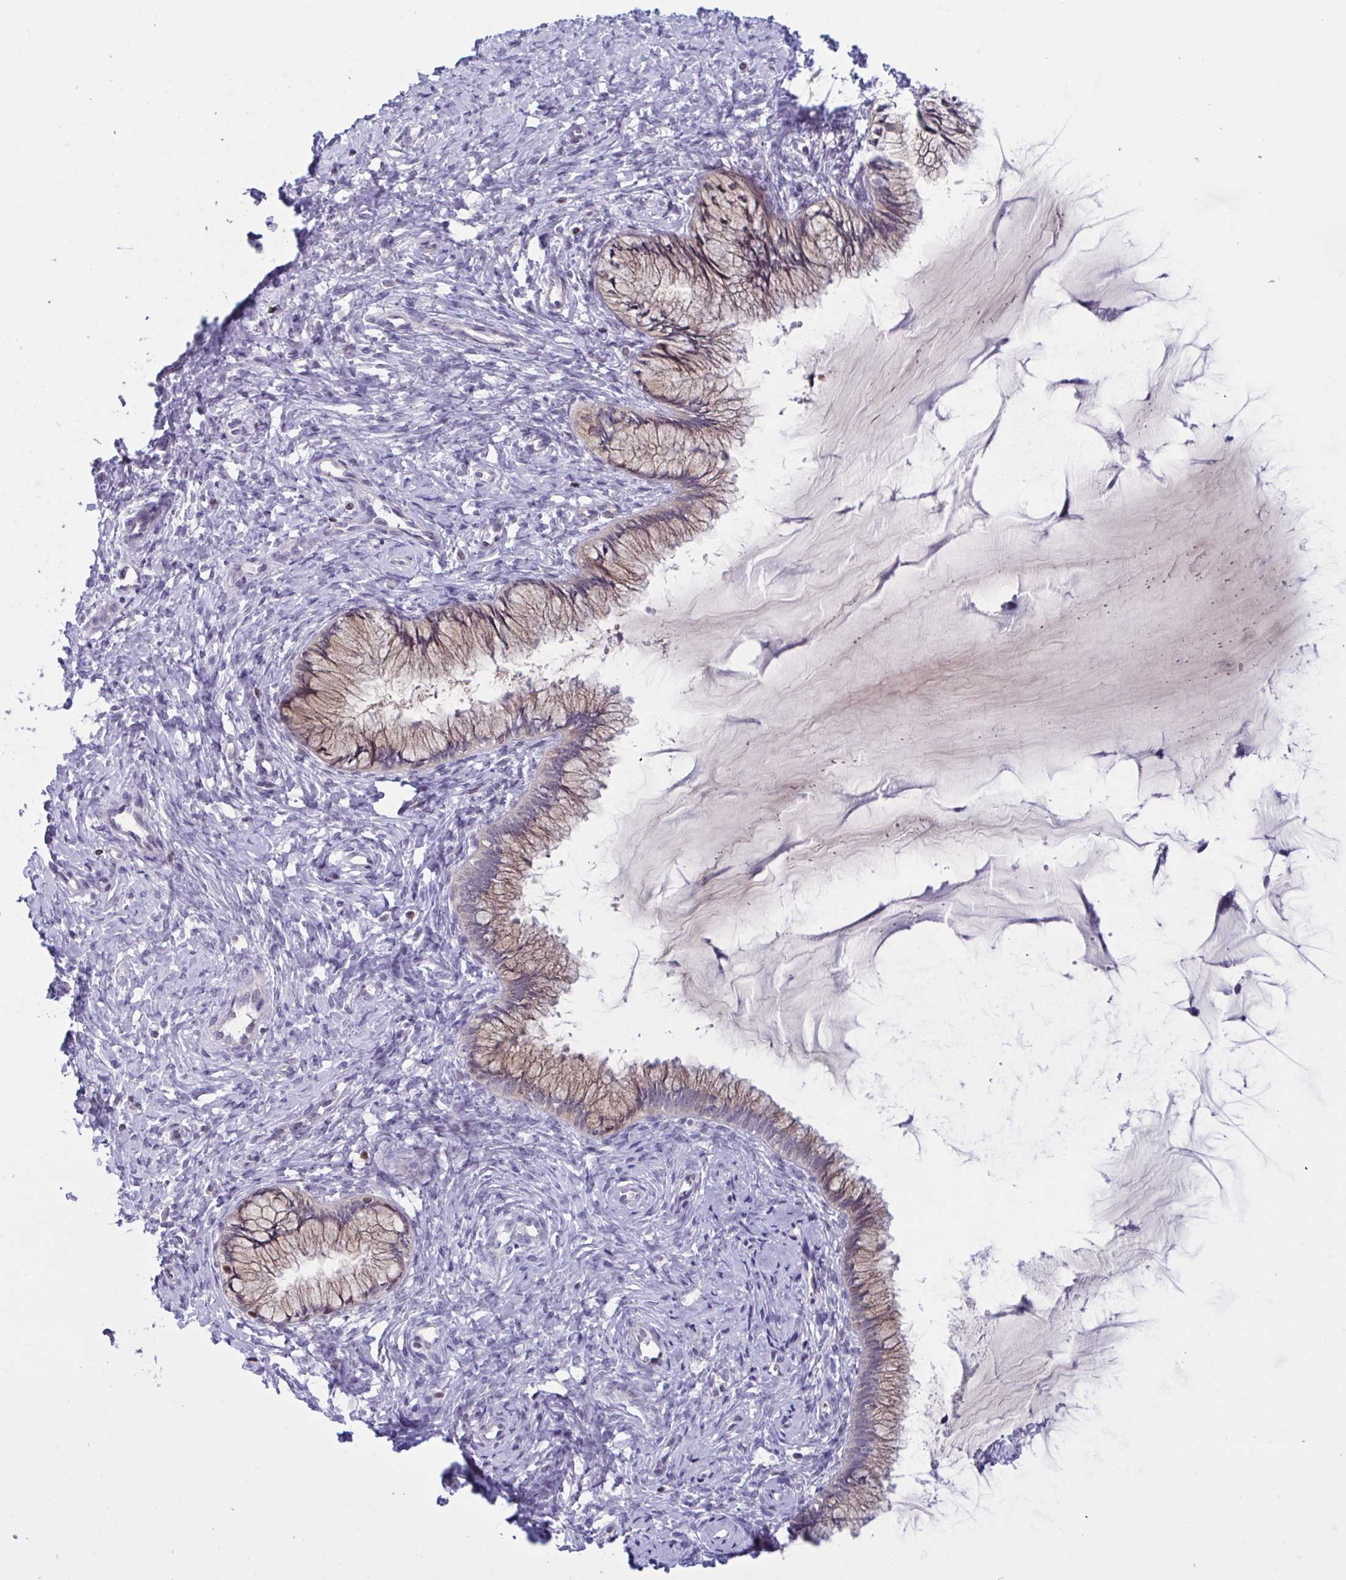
{"staining": {"intensity": "weak", "quantity": ">75%", "location": "cytoplasmic/membranous"}, "tissue": "cervix", "cell_type": "Glandular cells", "image_type": "normal", "snomed": [{"axis": "morphology", "description": "Normal tissue, NOS"}, {"axis": "topography", "description": "Cervix"}], "caption": "This histopathology image reveals immunohistochemistry (IHC) staining of unremarkable human cervix, with low weak cytoplasmic/membranous staining in about >75% of glandular cells.", "gene": "SNX11", "patient": {"sex": "female", "age": 37}}